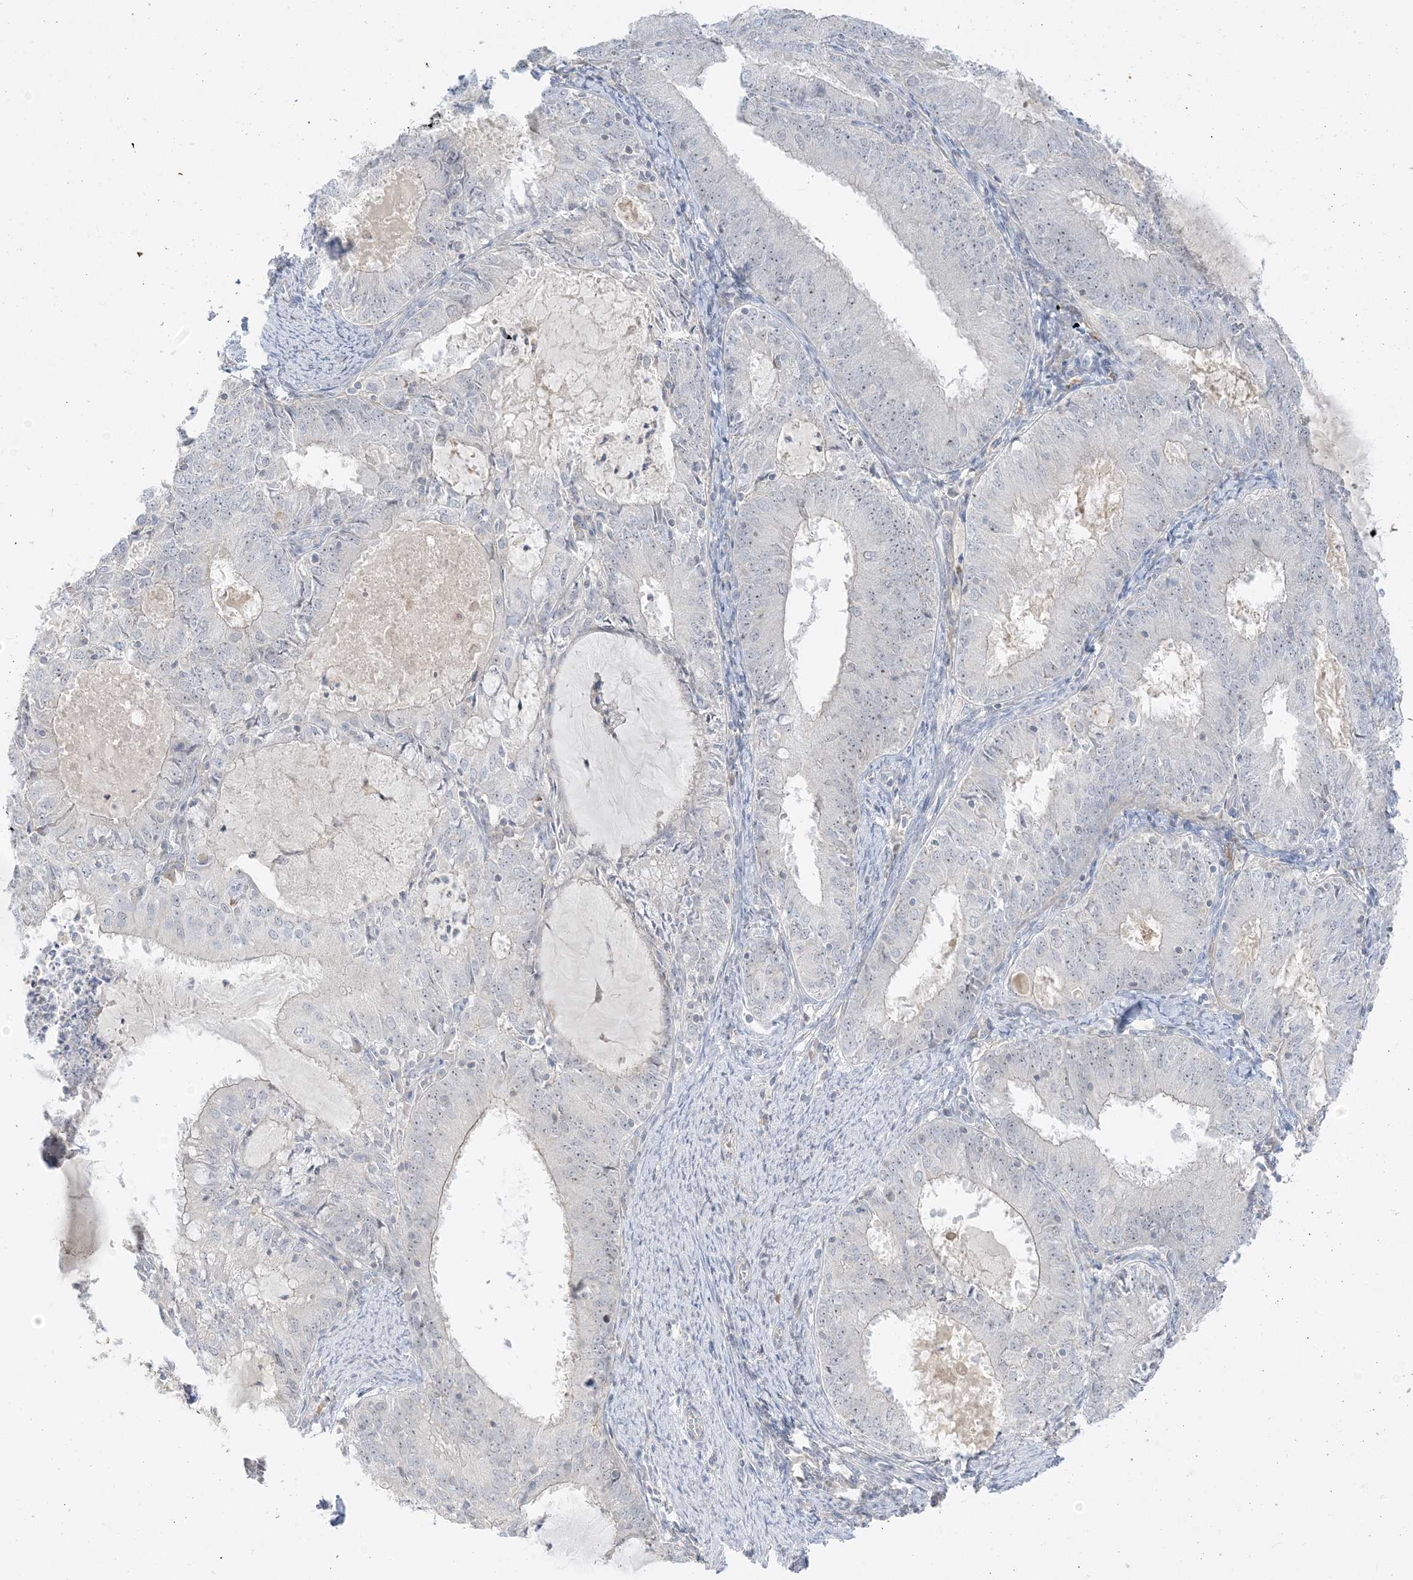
{"staining": {"intensity": "negative", "quantity": "none", "location": "none"}, "tissue": "endometrial cancer", "cell_type": "Tumor cells", "image_type": "cancer", "snomed": [{"axis": "morphology", "description": "Adenocarcinoma, NOS"}, {"axis": "topography", "description": "Endometrium"}], "caption": "Photomicrograph shows no protein staining in tumor cells of endometrial cancer tissue.", "gene": "ETAA1", "patient": {"sex": "female", "age": 57}}